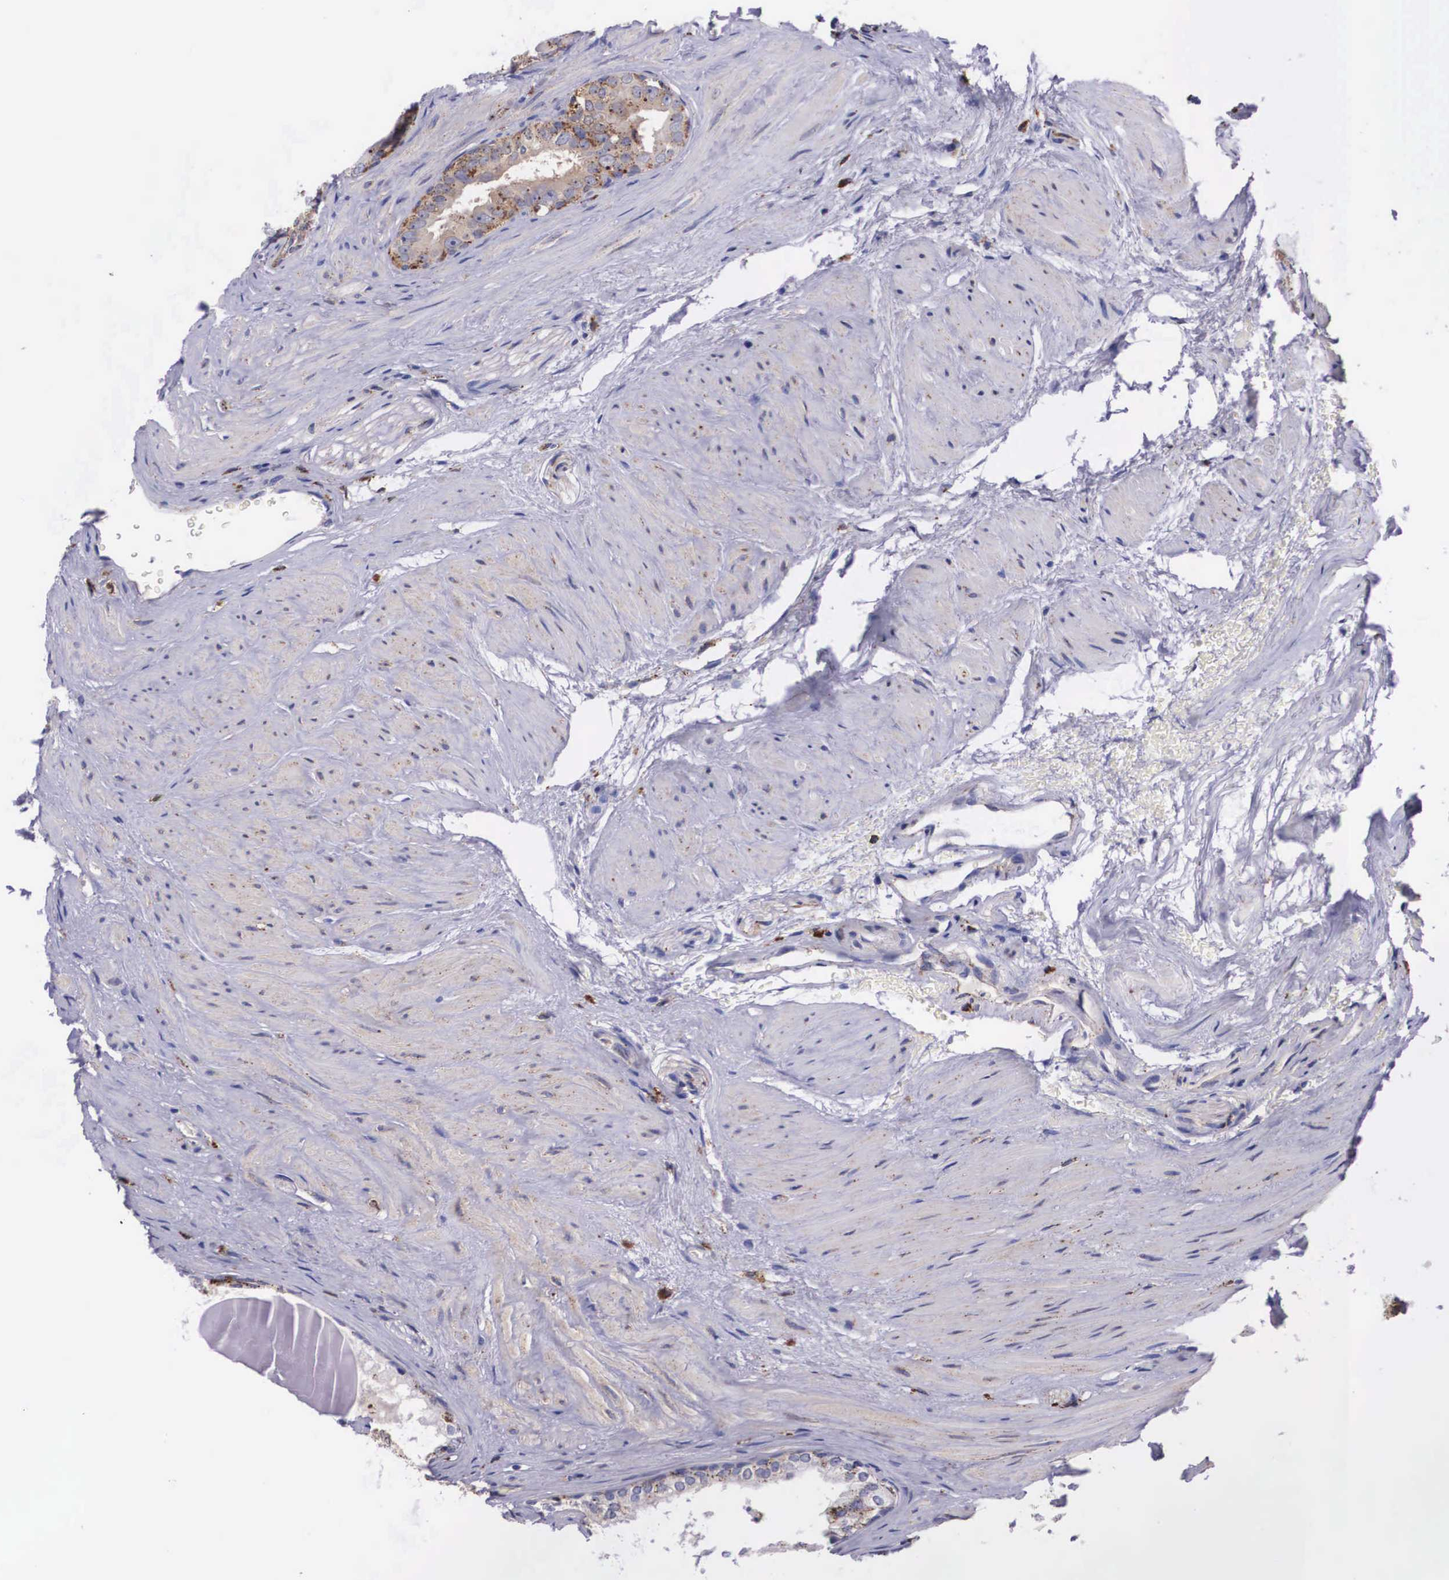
{"staining": {"intensity": "moderate", "quantity": "<25%", "location": "cytoplasmic/membranous"}, "tissue": "urinary bladder", "cell_type": "Urothelial cells", "image_type": "normal", "snomed": [{"axis": "morphology", "description": "Normal tissue, NOS"}, {"axis": "topography", "description": "Urinary bladder"}], "caption": "Human urinary bladder stained with a brown dye demonstrates moderate cytoplasmic/membranous positive staining in approximately <25% of urothelial cells.", "gene": "NAGA", "patient": {"sex": "male", "age": 72}}